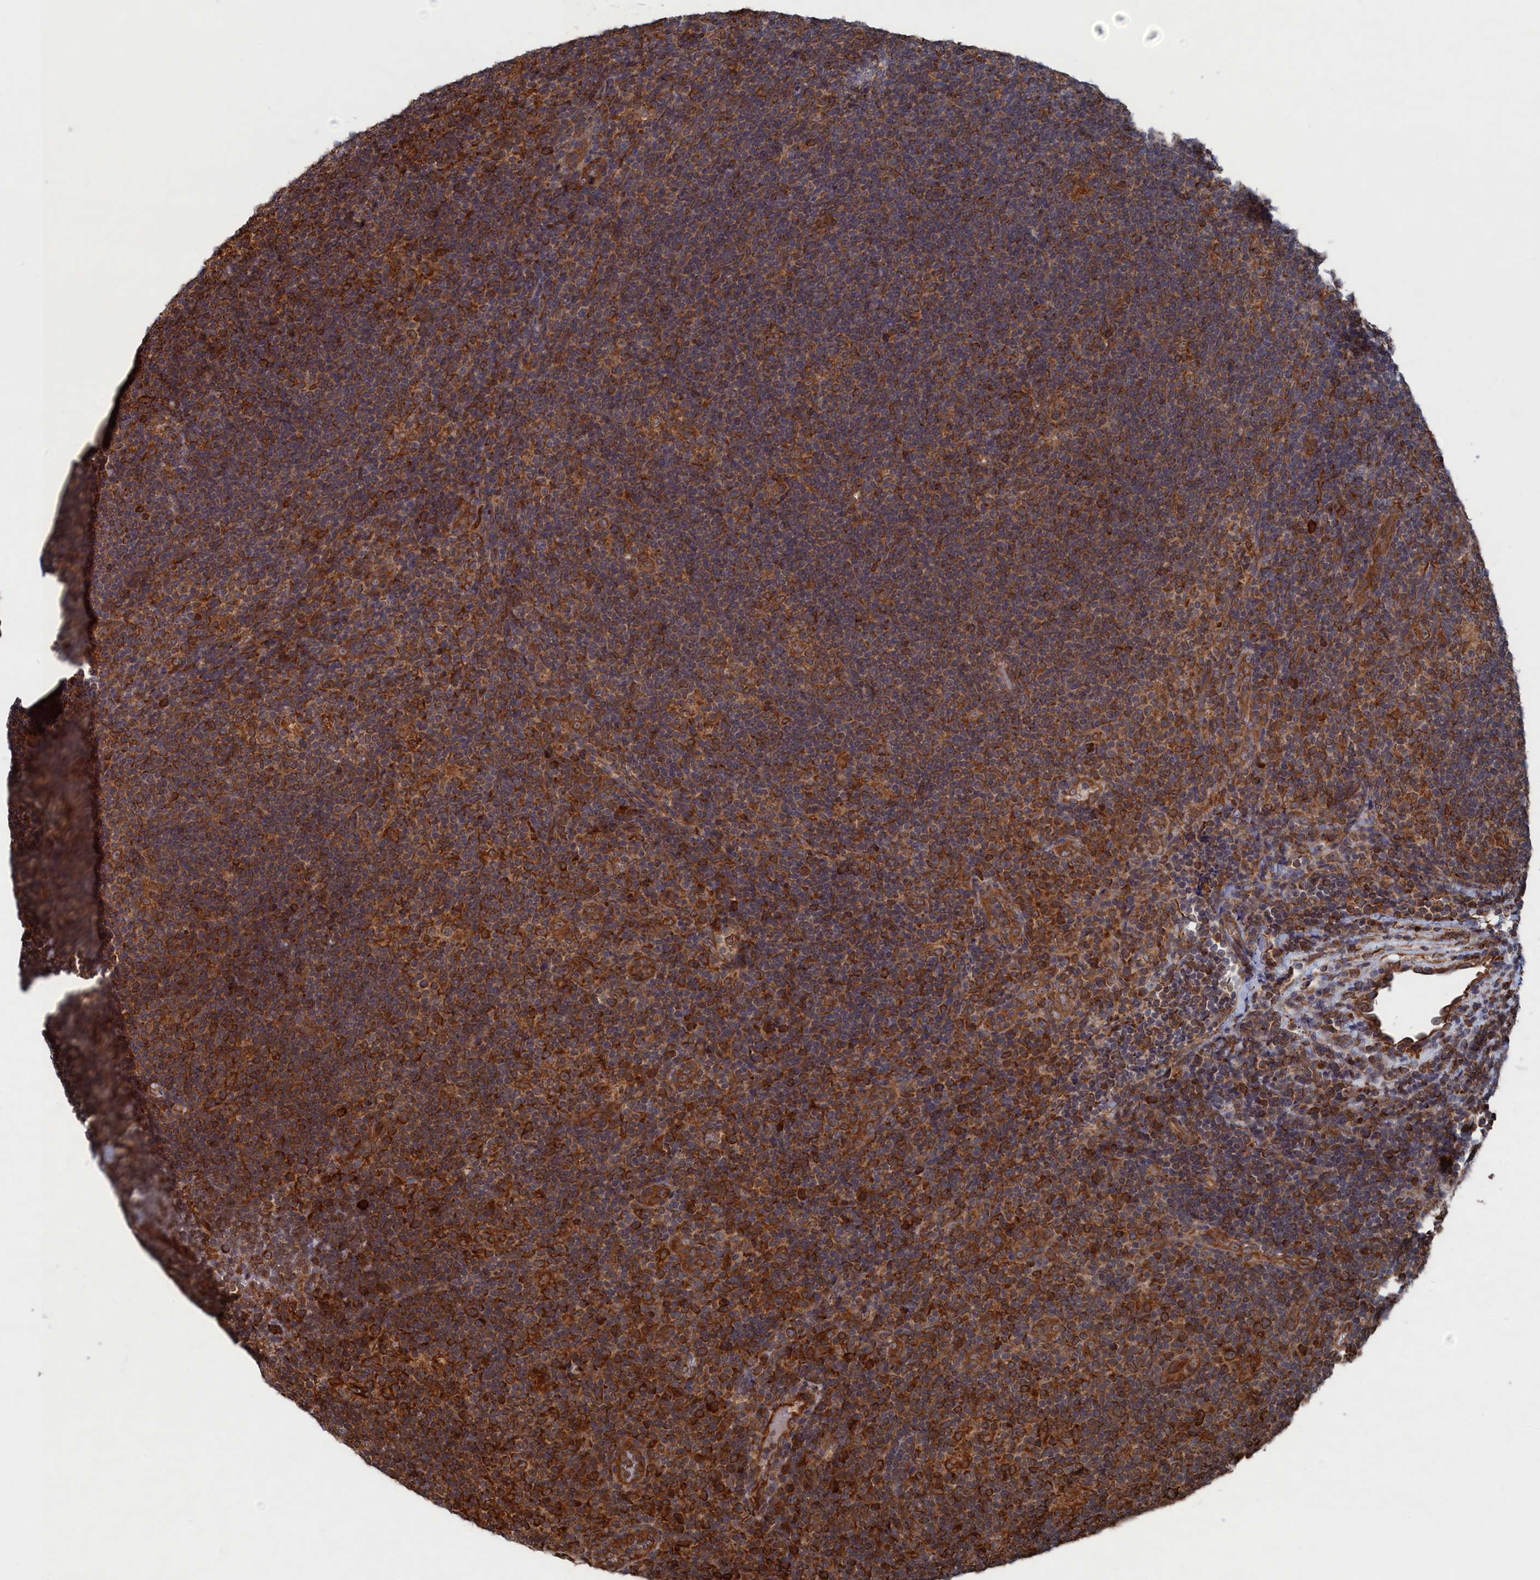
{"staining": {"intensity": "moderate", "quantity": ">75%", "location": "cytoplasmic/membranous"}, "tissue": "lymphoma", "cell_type": "Tumor cells", "image_type": "cancer", "snomed": [{"axis": "morphology", "description": "Hodgkin's disease, NOS"}, {"axis": "topography", "description": "Lymph node"}], "caption": "Approximately >75% of tumor cells in human Hodgkin's disease reveal moderate cytoplasmic/membranous protein staining as visualized by brown immunohistochemical staining.", "gene": "BPIFB6", "patient": {"sex": "female", "age": 57}}